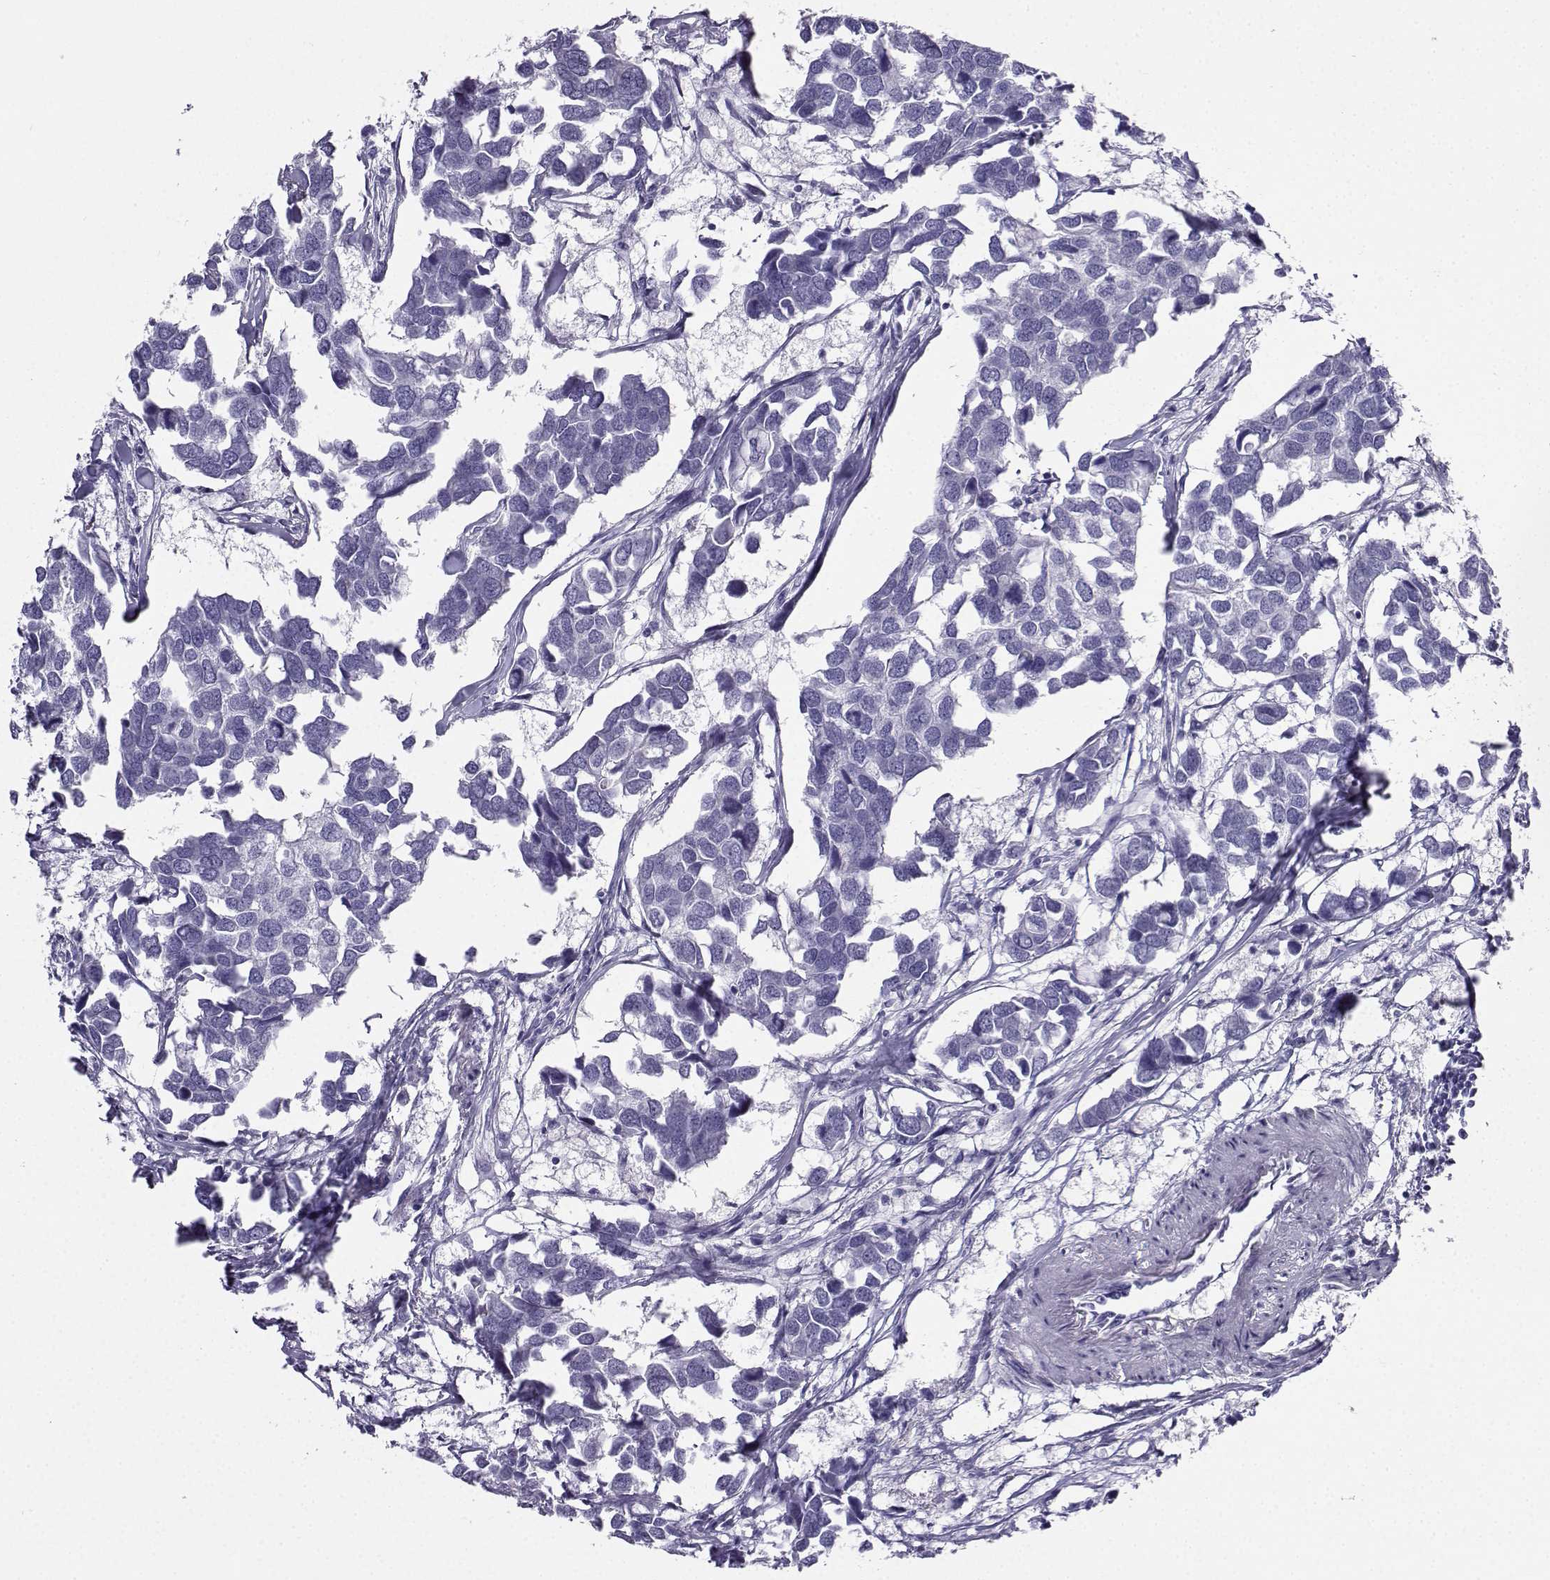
{"staining": {"intensity": "negative", "quantity": "none", "location": "none"}, "tissue": "breast cancer", "cell_type": "Tumor cells", "image_type": "cancer", "snomed": [{"axis": "morphology", "description": "Duct carcinoma"}, {"axis": "topography", "description": "Breast"}], "caption": "Protein analysis of breast cancer reveals no significant staining in tumor cells.", "gene": "CD109", "patient": {"sex": "female", "age": 83}}